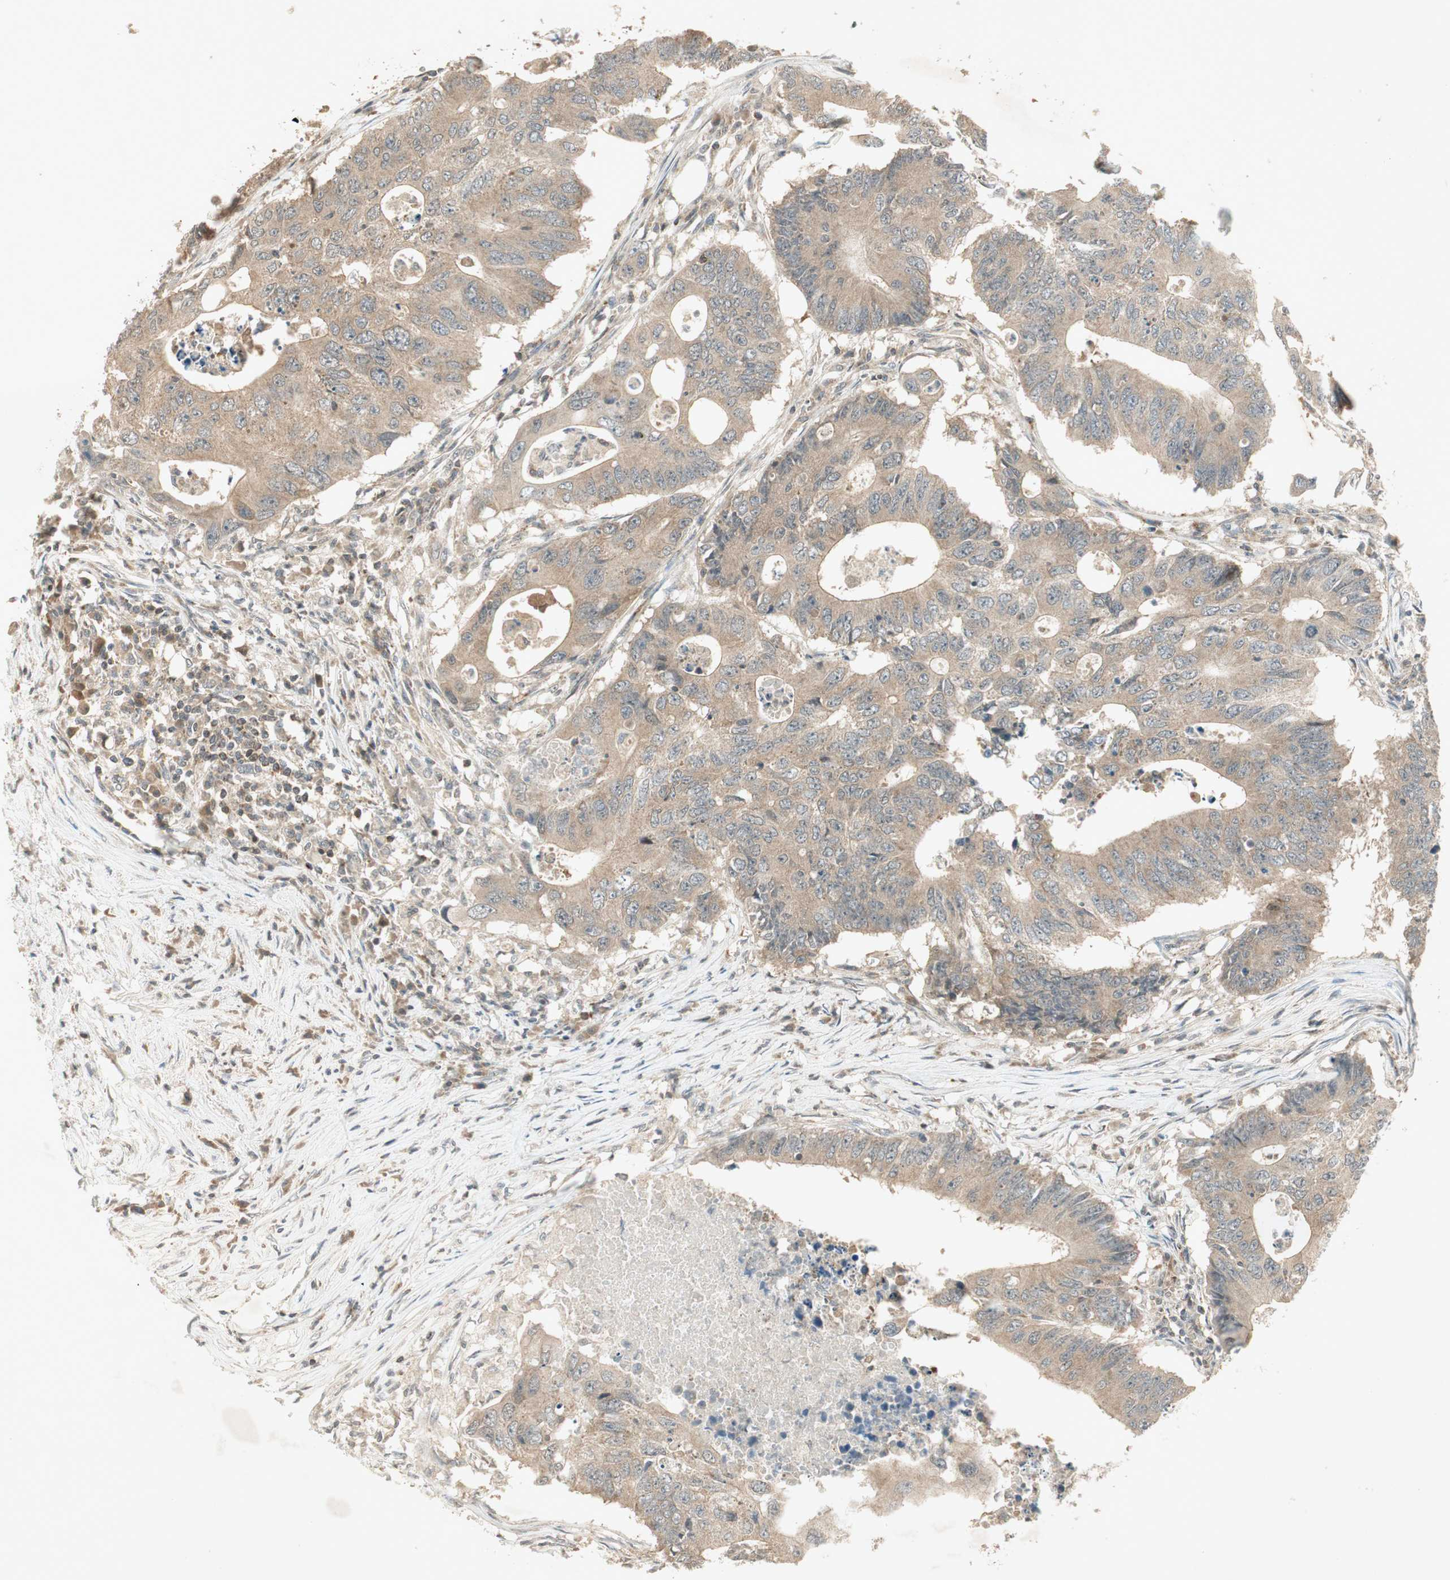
{"staining": {"intensity": "moderate", "quantity": ">75%", "location": "cytoplasmic/membranous"}, "tissue": "colorectal cancer", "cell_type": "Tumor cells", "image_type": "cancer", "snomed": [{"axis": "morphology", "description": "Adenocarcinoma, NOS"}, {"axis": "topography", "description": "Colon"}], "caption": "About >75% of tumor cells in colorectal cancer show moderate cytoplasmic/membranous protein staining as visualized by brown immunohistochemical staining.", "gene": "USP2", "patient": {"sex": "male", "age": 71}}